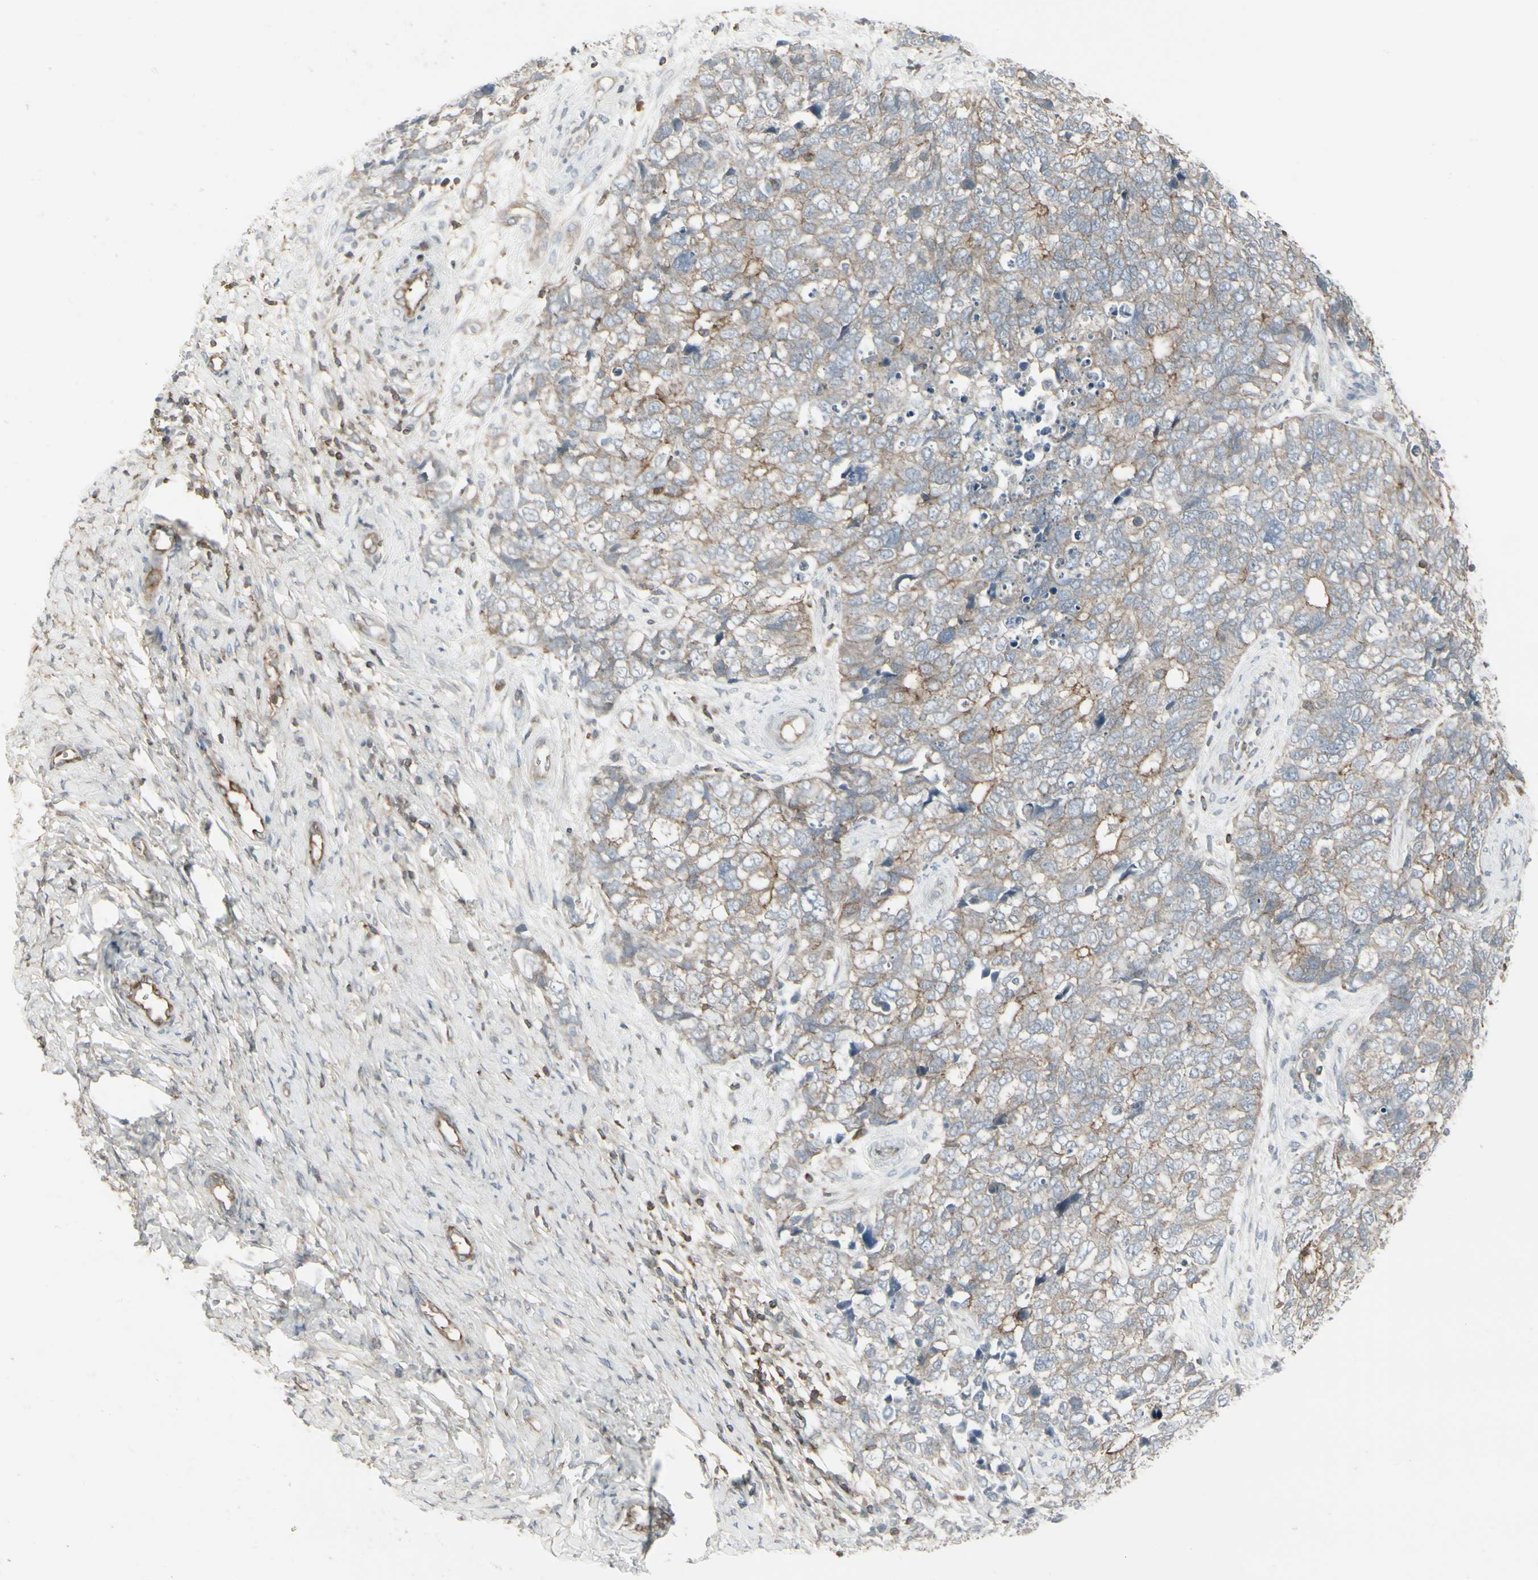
{"staining": {"intensity": "moderate", "quantity": ">75%", "location": "cytoplasmic/membranous"}, "tissue": "cervical cancer", "cell_type": "Tumor cells", "image_type": "cancer", "snomed": [{"axis": "morphology", "description": "Squamous cell carcinoma, NOS"}, {"axis": "topography", "description": "Cervix"}], "caption": "This histopathology image demonstrates immunohistochemistry staining of human cervical cancer (squamous cell carcinoma), with medium moderate cytoplasmic/membranous staining in approximately >75% of tumor cells.", "gene": "EPS15", "patient": {"sex": "female", "age": 63}}